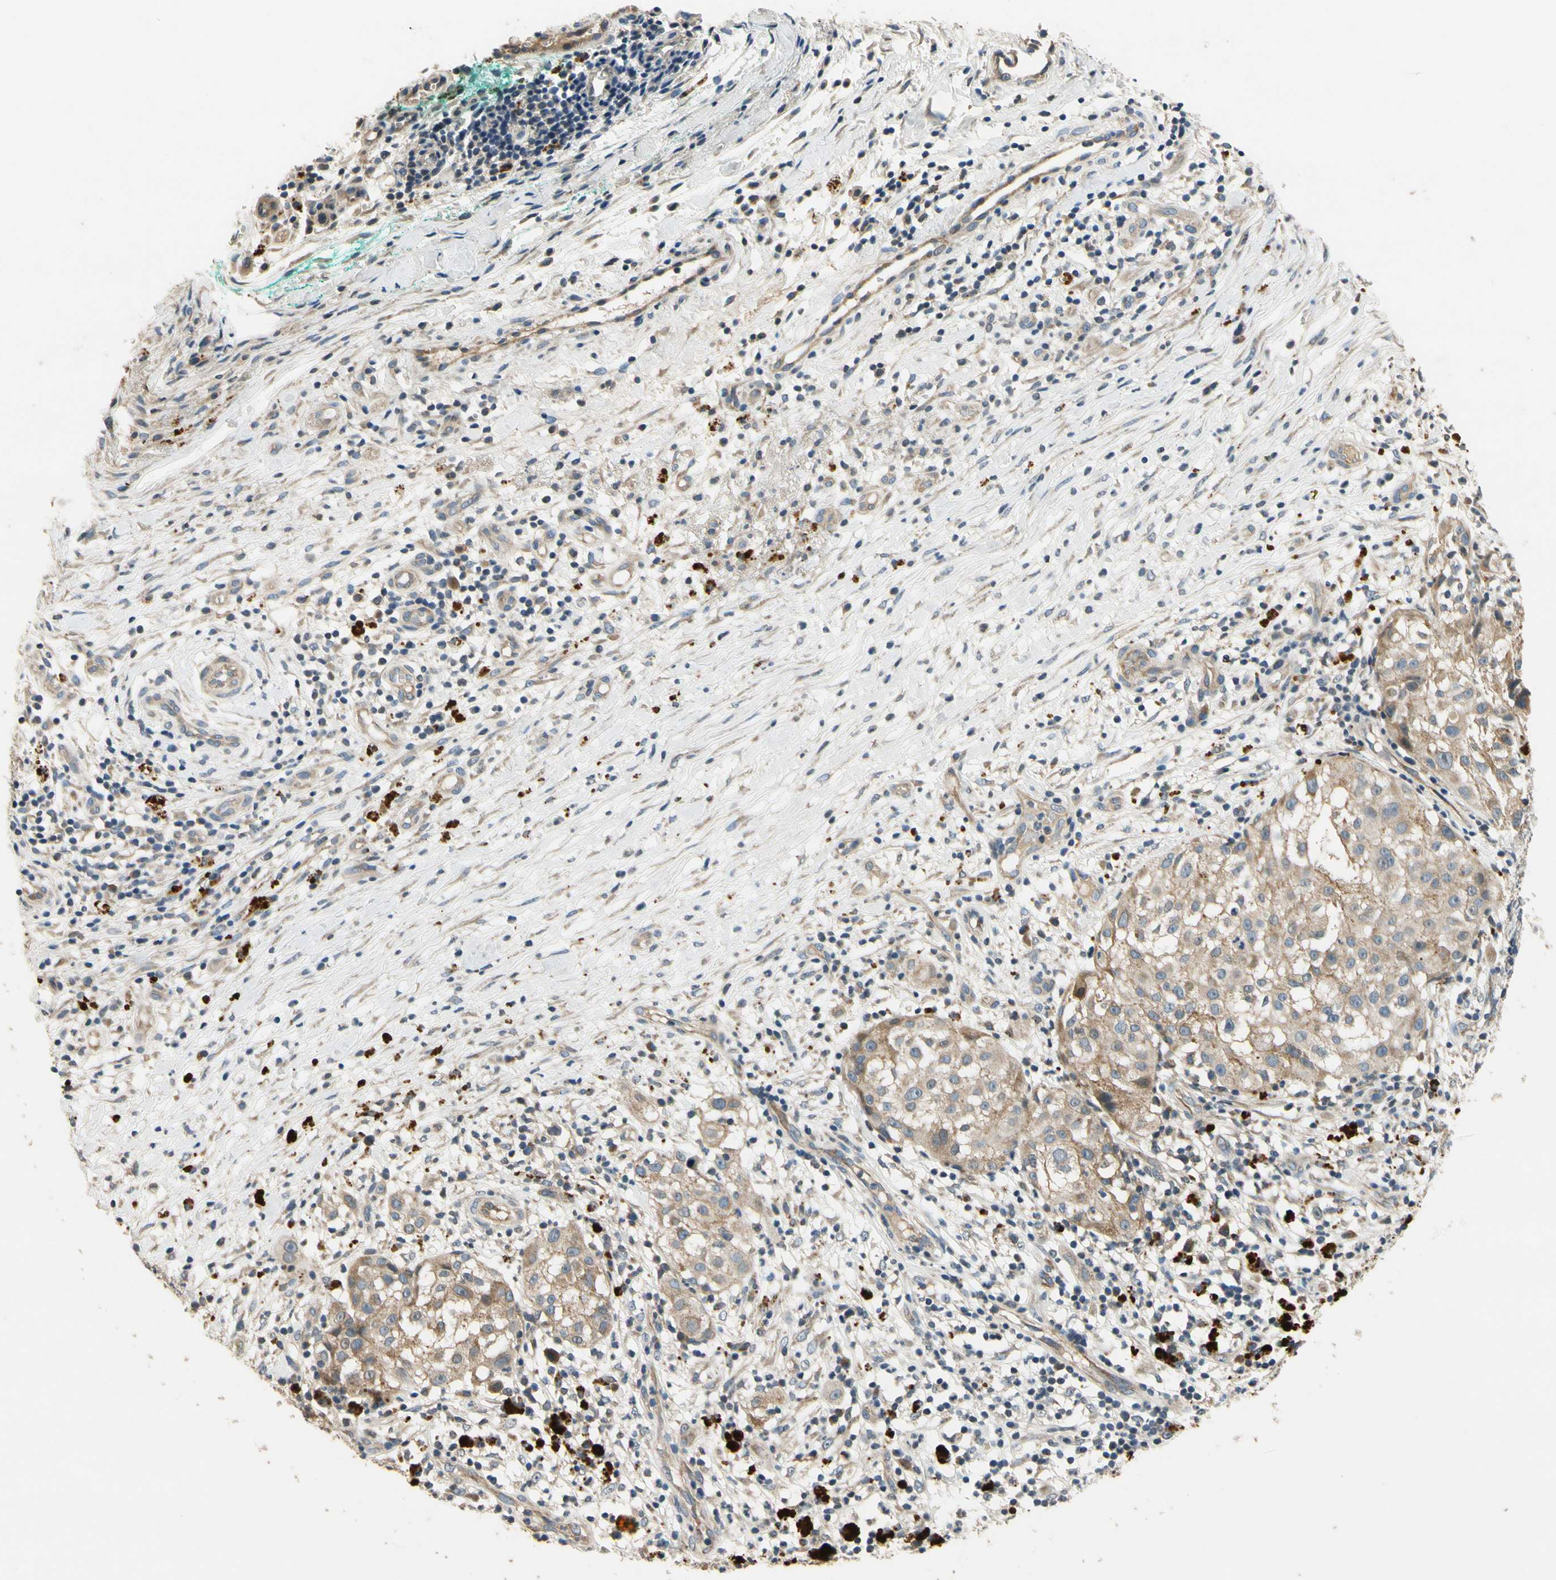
{"staining": {"intensity": "weak", "quantity": ">75%", "location": "cytoplasmic/membranous"}, "tissue": "melanoma", "cell_type": "Tumor cells", "image_type": "cancer", "snomed": [{"axis": "morphology", "description": "Necrosis, NOS"}, {"axis": "morphology", "description": "Malignant melanoma, NOS"}, {"axis": "topography", "description": "Skin"}], "caption": "Immunohistochemical staining of malignant melanoma exhibits low levels of weak cytoplasmic/membranous expression in approximately >75% of tumor cells. The staining was performed using DAB (3,3'-diaminobenzidine) to visualize the protein expression in brown, while the nuclei were stained in blue with hematoxylin (Magnification: 20x).", "gene": "ALKBH3", "patient": {"sex": "female", "age": 87}}